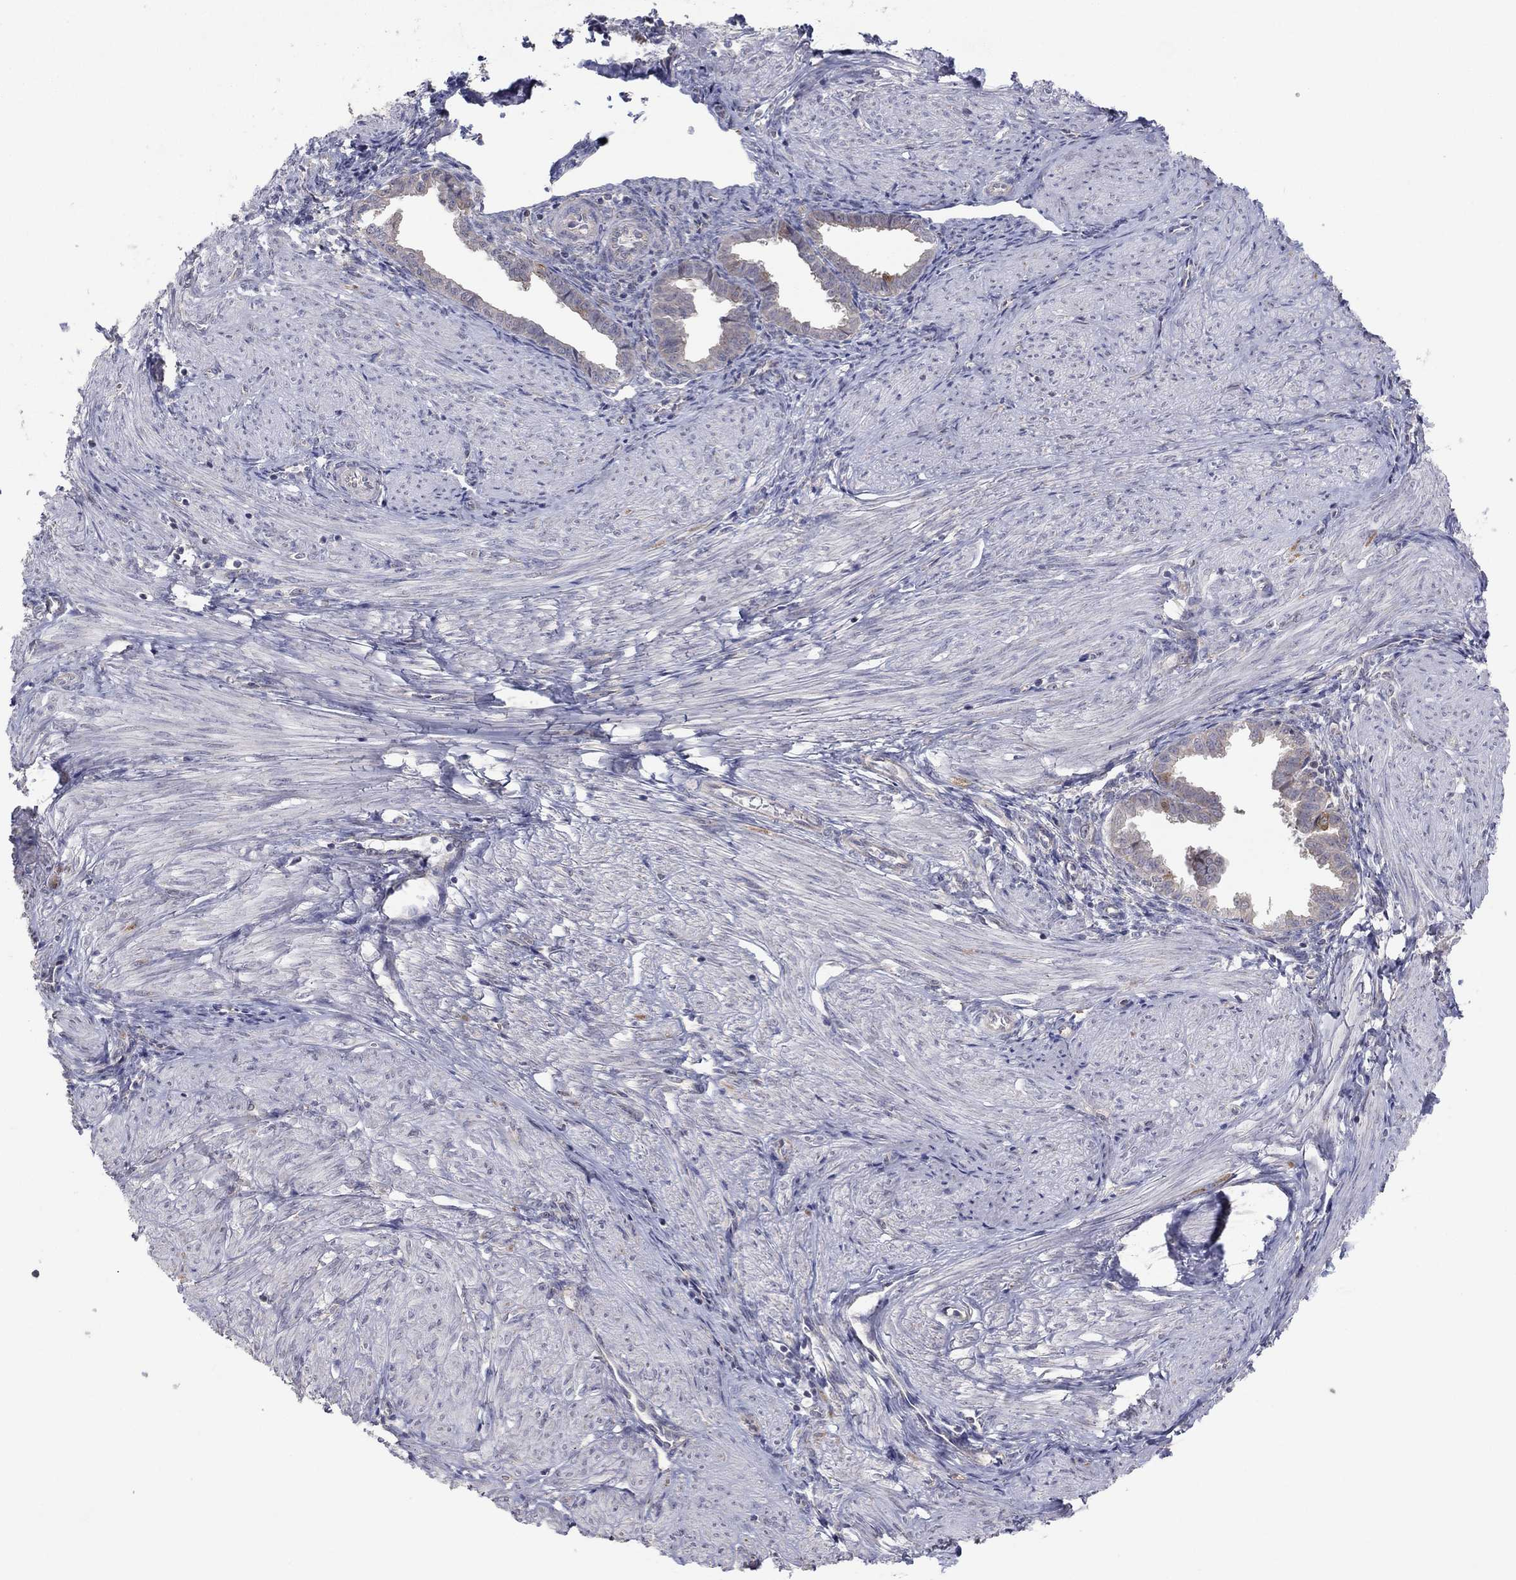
{"staining": {"intensity": "negative", "quantity": "none", "location": "none"}, "tissue": "endometrium", "cell_type": "Cells in endometrial stroma", "image_type": "normal", "snomed": [{"axis": "morphology", "description": "Normal tissue, NOS"}, {"axis": "topography", "description": "Endometrium"}], "caption": "The image exhibits no staining of cells in endometrial stroma in normal endometrium.", "gene": "CRACDL", "patient": {"sex": "female", "age": 37}}